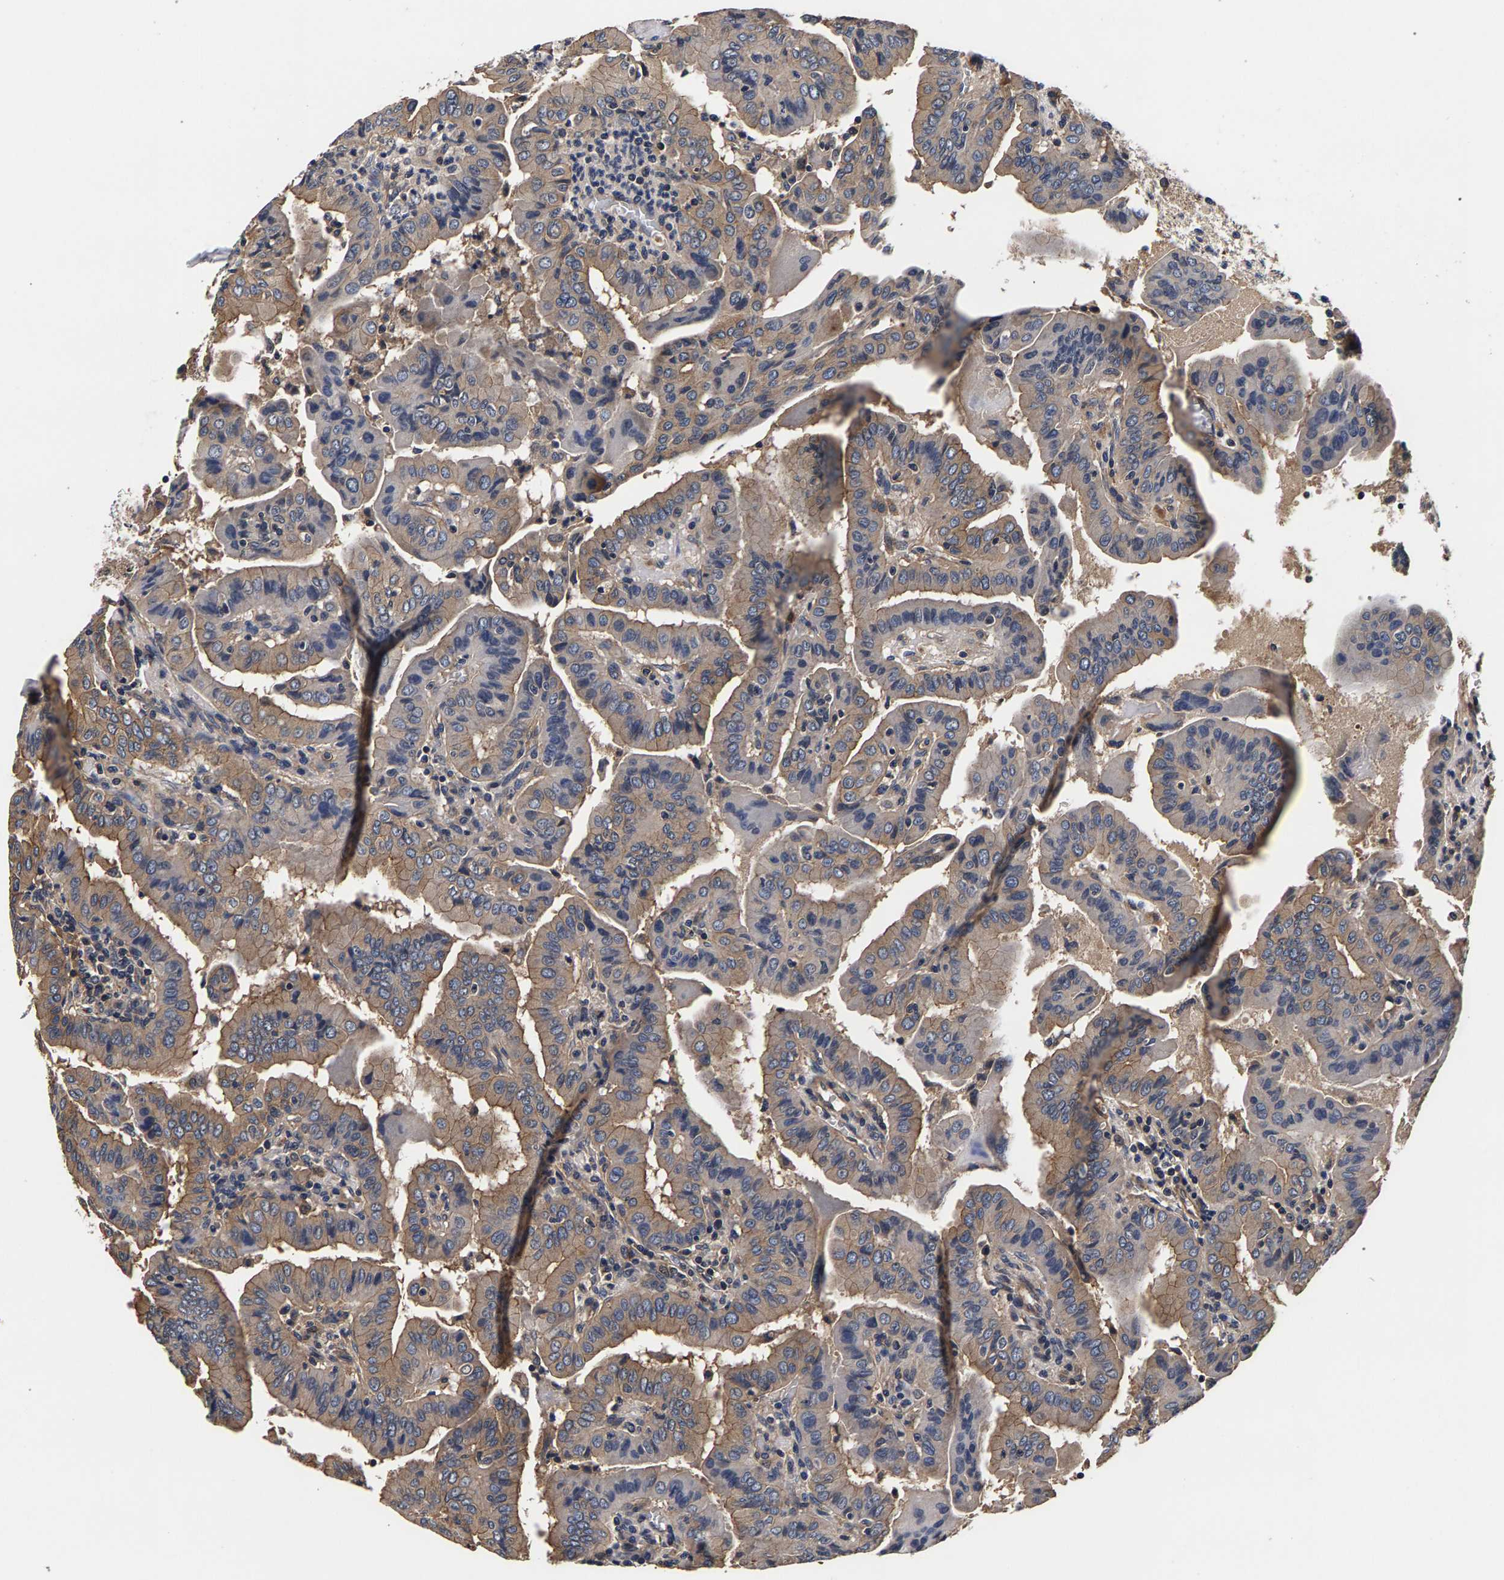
{"staining": {"intensity": "weak", "quantity": ">75%", "location": "cytoplasmic/membranous"}, "tissue": "thyroid cancer", "cell_type": "Tumor cells", "image_type": "cancer", "snomed": [{"axis": "morphology", "description": "Papillary adenocarcinoma, NOS"}, {"axis": "topography", "description": "Thyroid gland"}], "caption": "Protein staining of thyroid cancer (papillary adenocarcinoma) tissue demonstrates weak cytoplasmic/membranous positivity in approximately >75% of tumor cells. (brown staining indicates protein expression, while blue staining denotes nuclei).", "gene": "MARCHF7", "patient": {"sex": "male", "age": 33}}